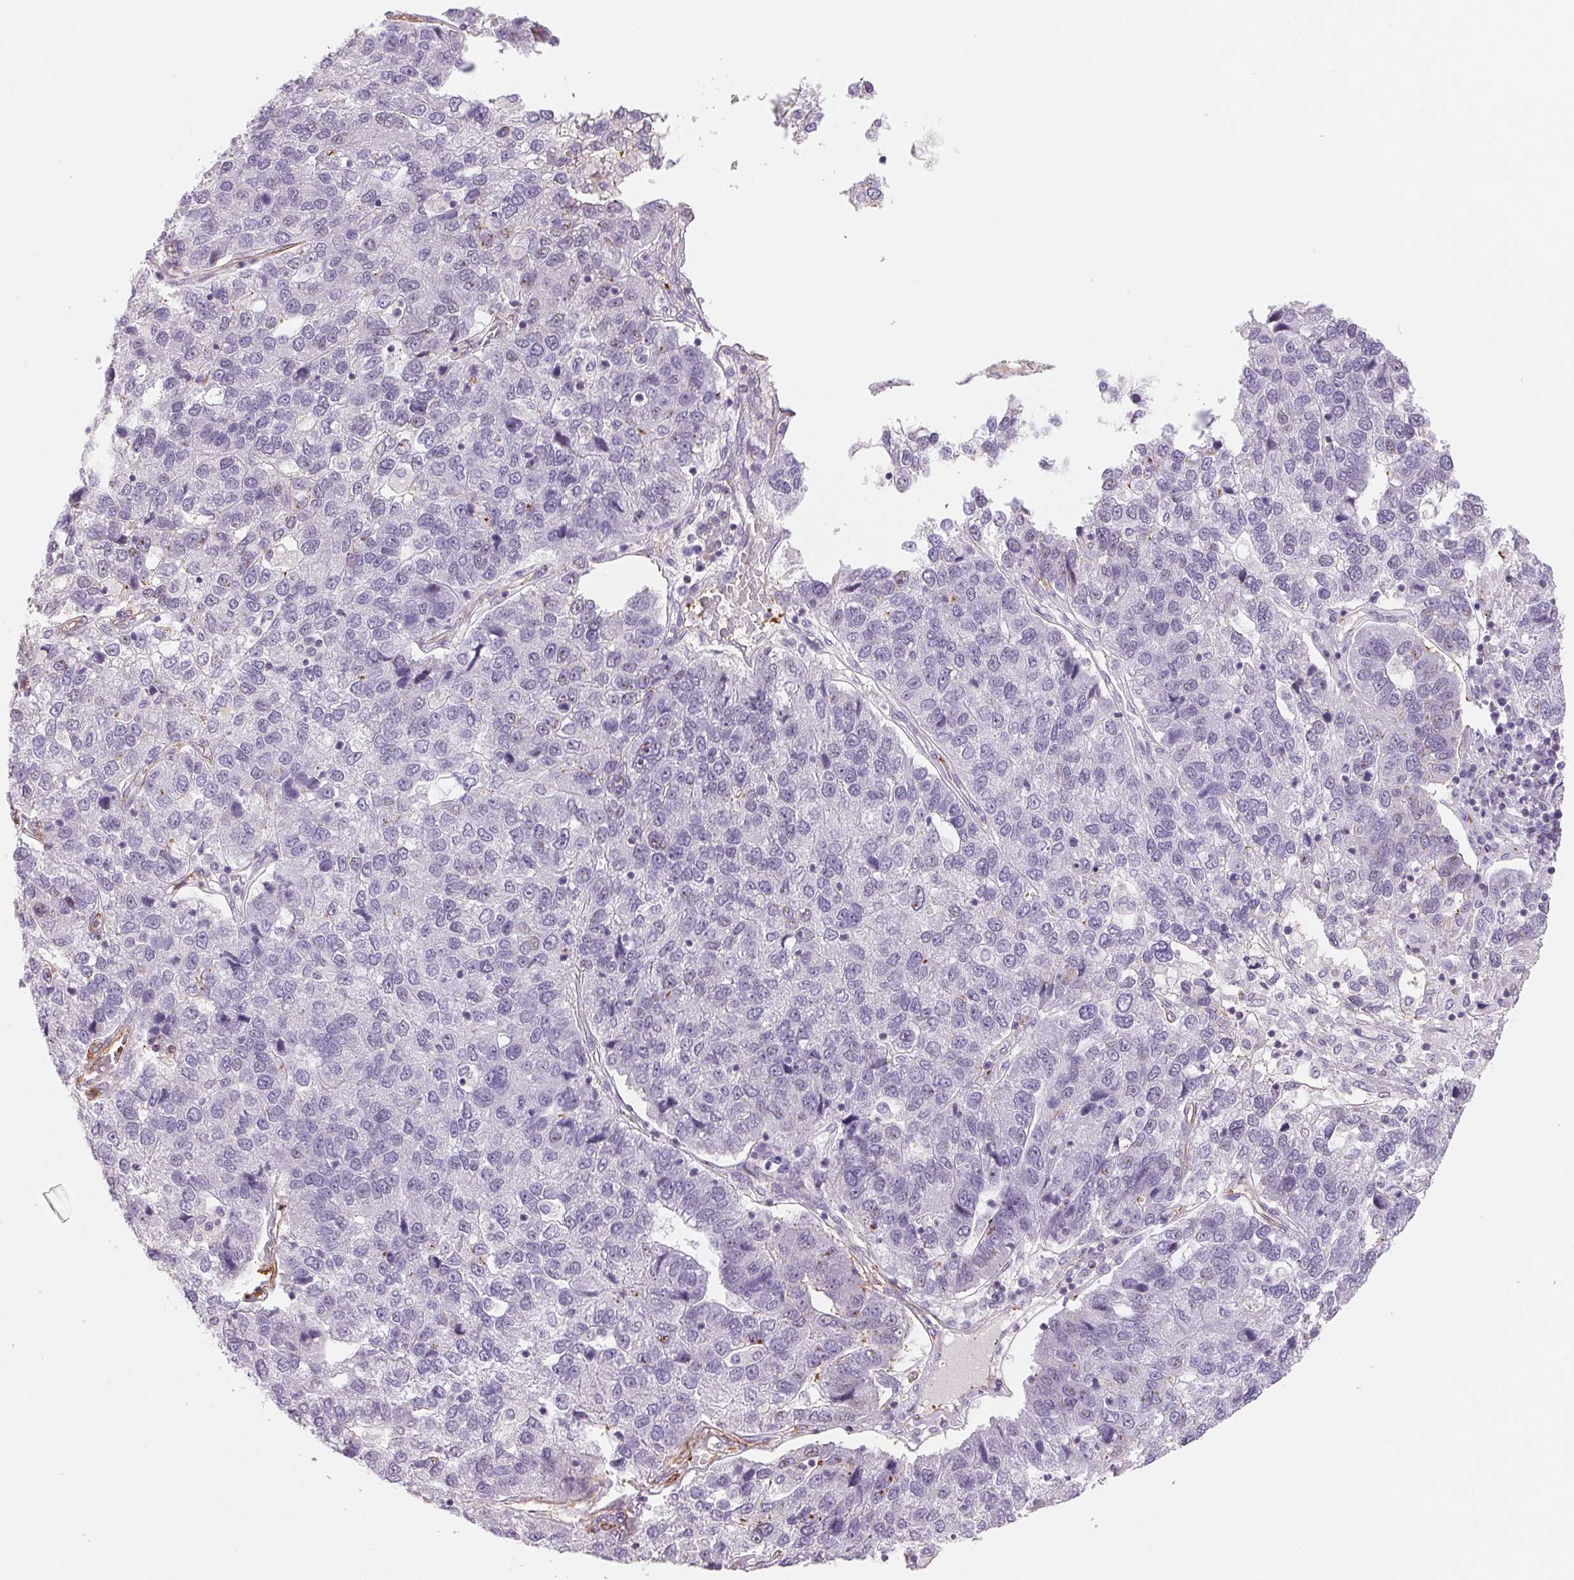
{"staining": {"intensity": "negative", "quantity": "none", "location": "none"}, "tissue": "pancreatic cancer", "cell_type": "Tumor cells", "image_type": "cancer", "snomed": [{"axis": "morphology", "description": "Adenocarcinoma, NOS"}, {"axis": "topography", "description": "Pancreas"}], "caption": "Immunohistochemistry (IHC) of pancreatic cancer (adenocarcinoma) shows no expression in tumor cells.", "gene": "ANKRD13B", "patient": {"sex": "female", "age": 61}}